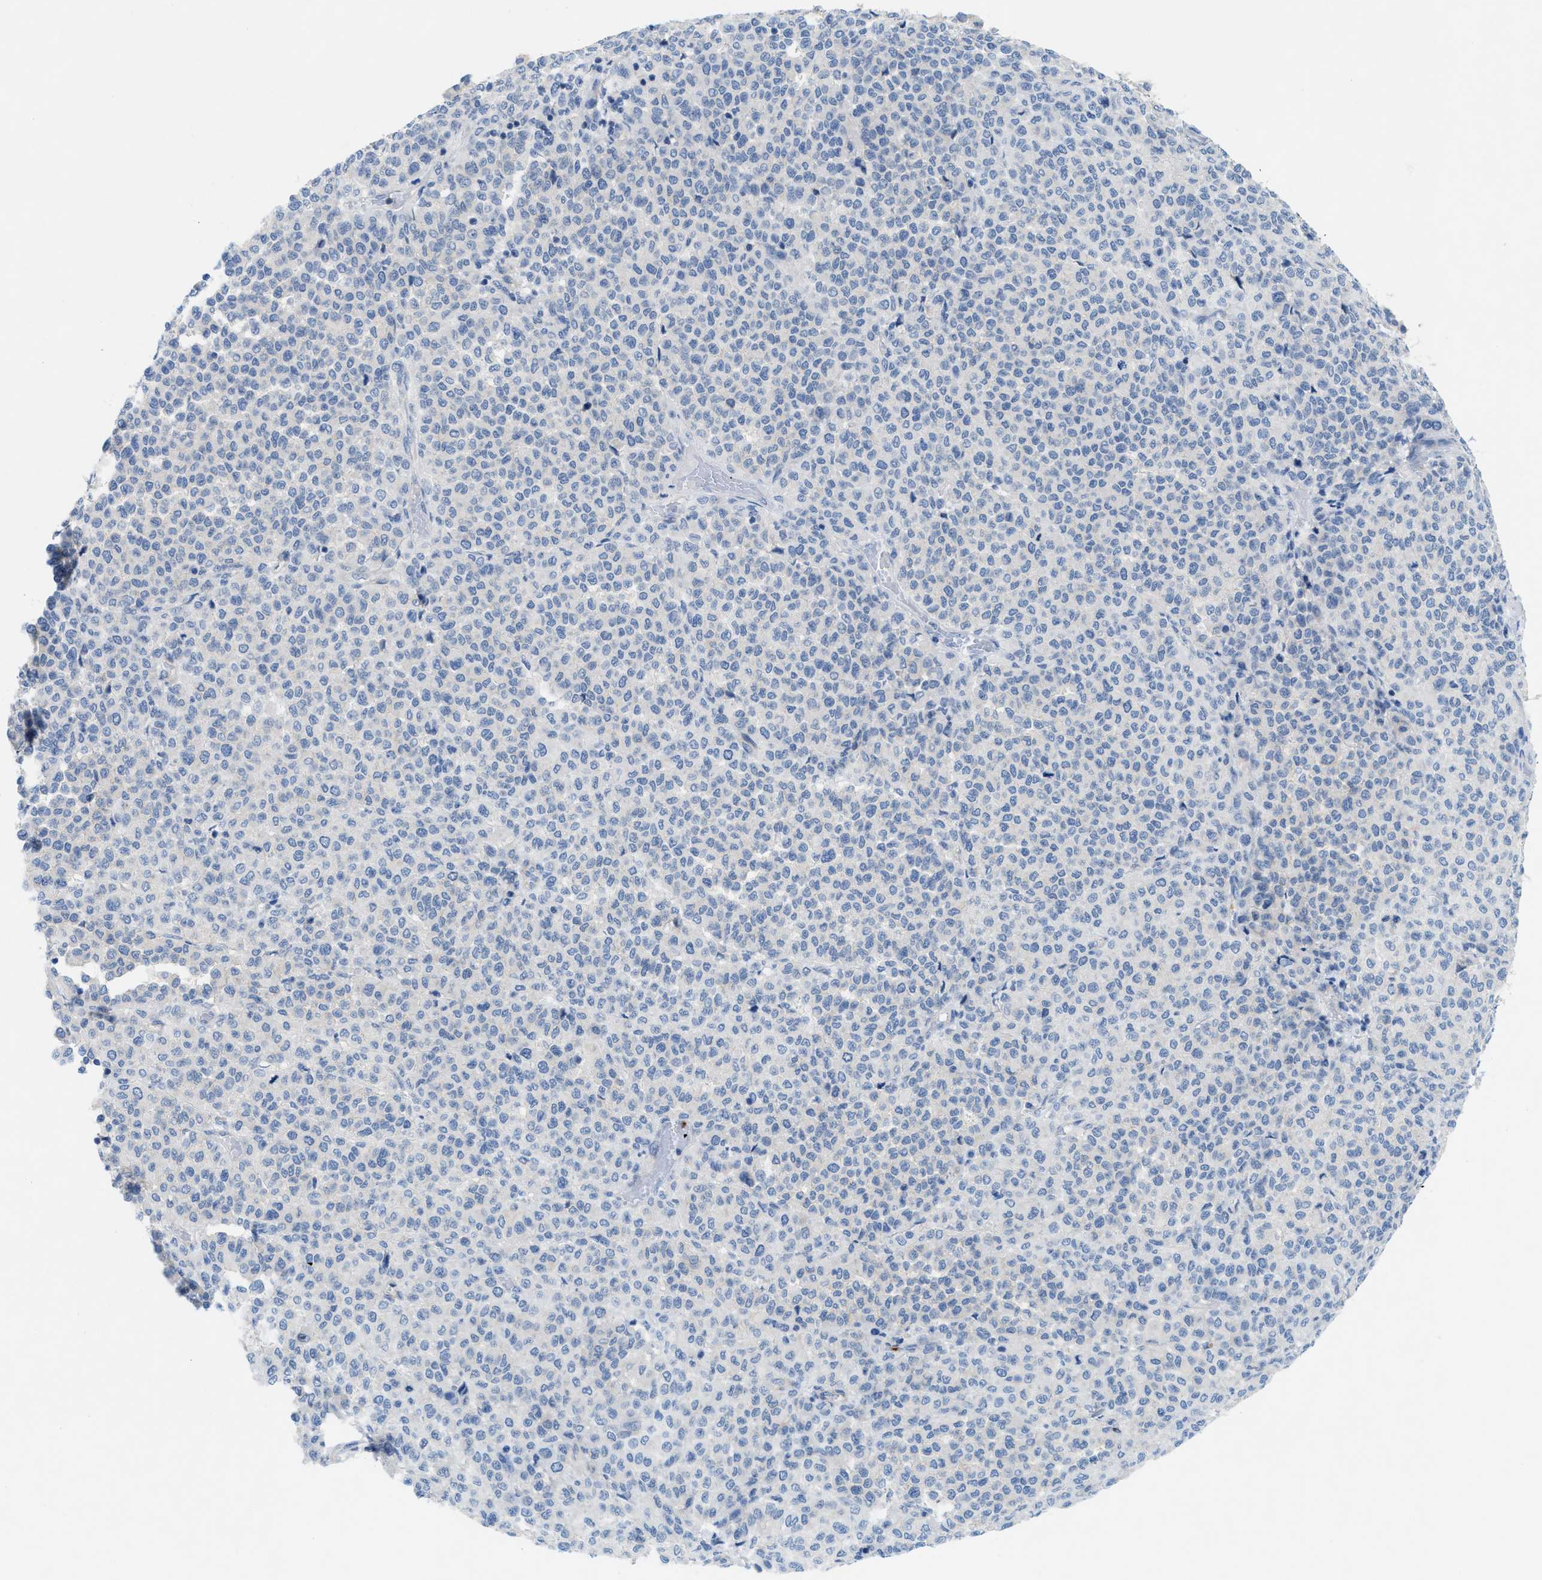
{"staining": {"intensity": "negative", "quantity": "none", "location": "none"}, "tissue": "melanoma", "cell_type": "Tumor cells", "image_type": "cancer", "snomed": [{"axis": "morphology", "description": "Malignant melanoma, Metastatic site"}, {"axis": "topography", "description": "Pancreas"}], "caption": "There is no significant positivity in tumor cells of malignant melanoma (metastatic site).", "gene": "CMTM1", "patient": {"sex": "female", "age": 30}}